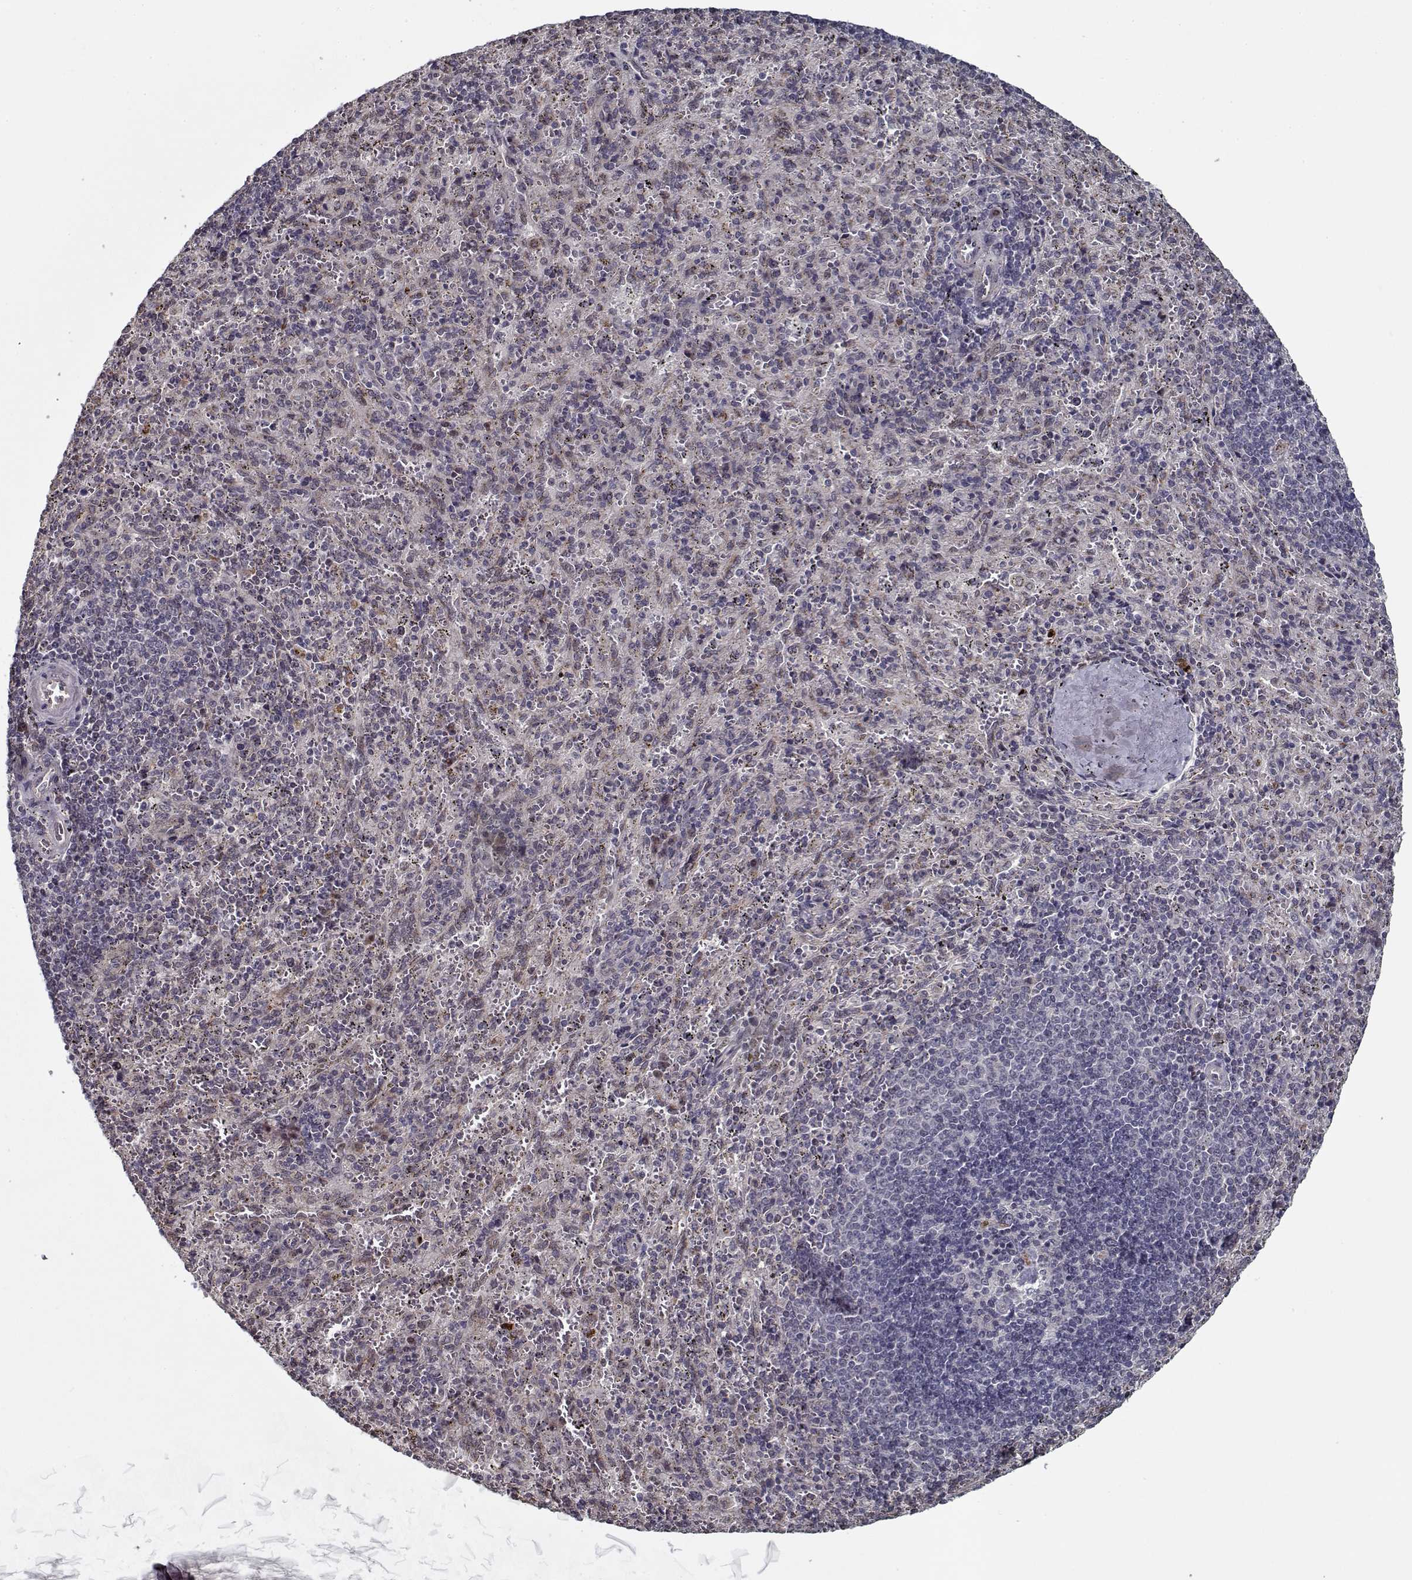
{"staining": {"intensity": "weak", "quantity": "<25%", "location": "cytoplasmic/membranous"}, "tissue": "spleen", "cell_type": "Cells in red pulp", "image_type": "normal", "snomed": [{"axis": "morphology", "description": "Normal tissue, NOS"}, {"axis": "topography", "description": "Spleen"}], "caption": "Spleen stained for a protein using immunohistochemistry (IHC) demonstrates no expression cells in red pulp.", "gene": "NLK", "patient": {"sex": "male", "age": 57}}